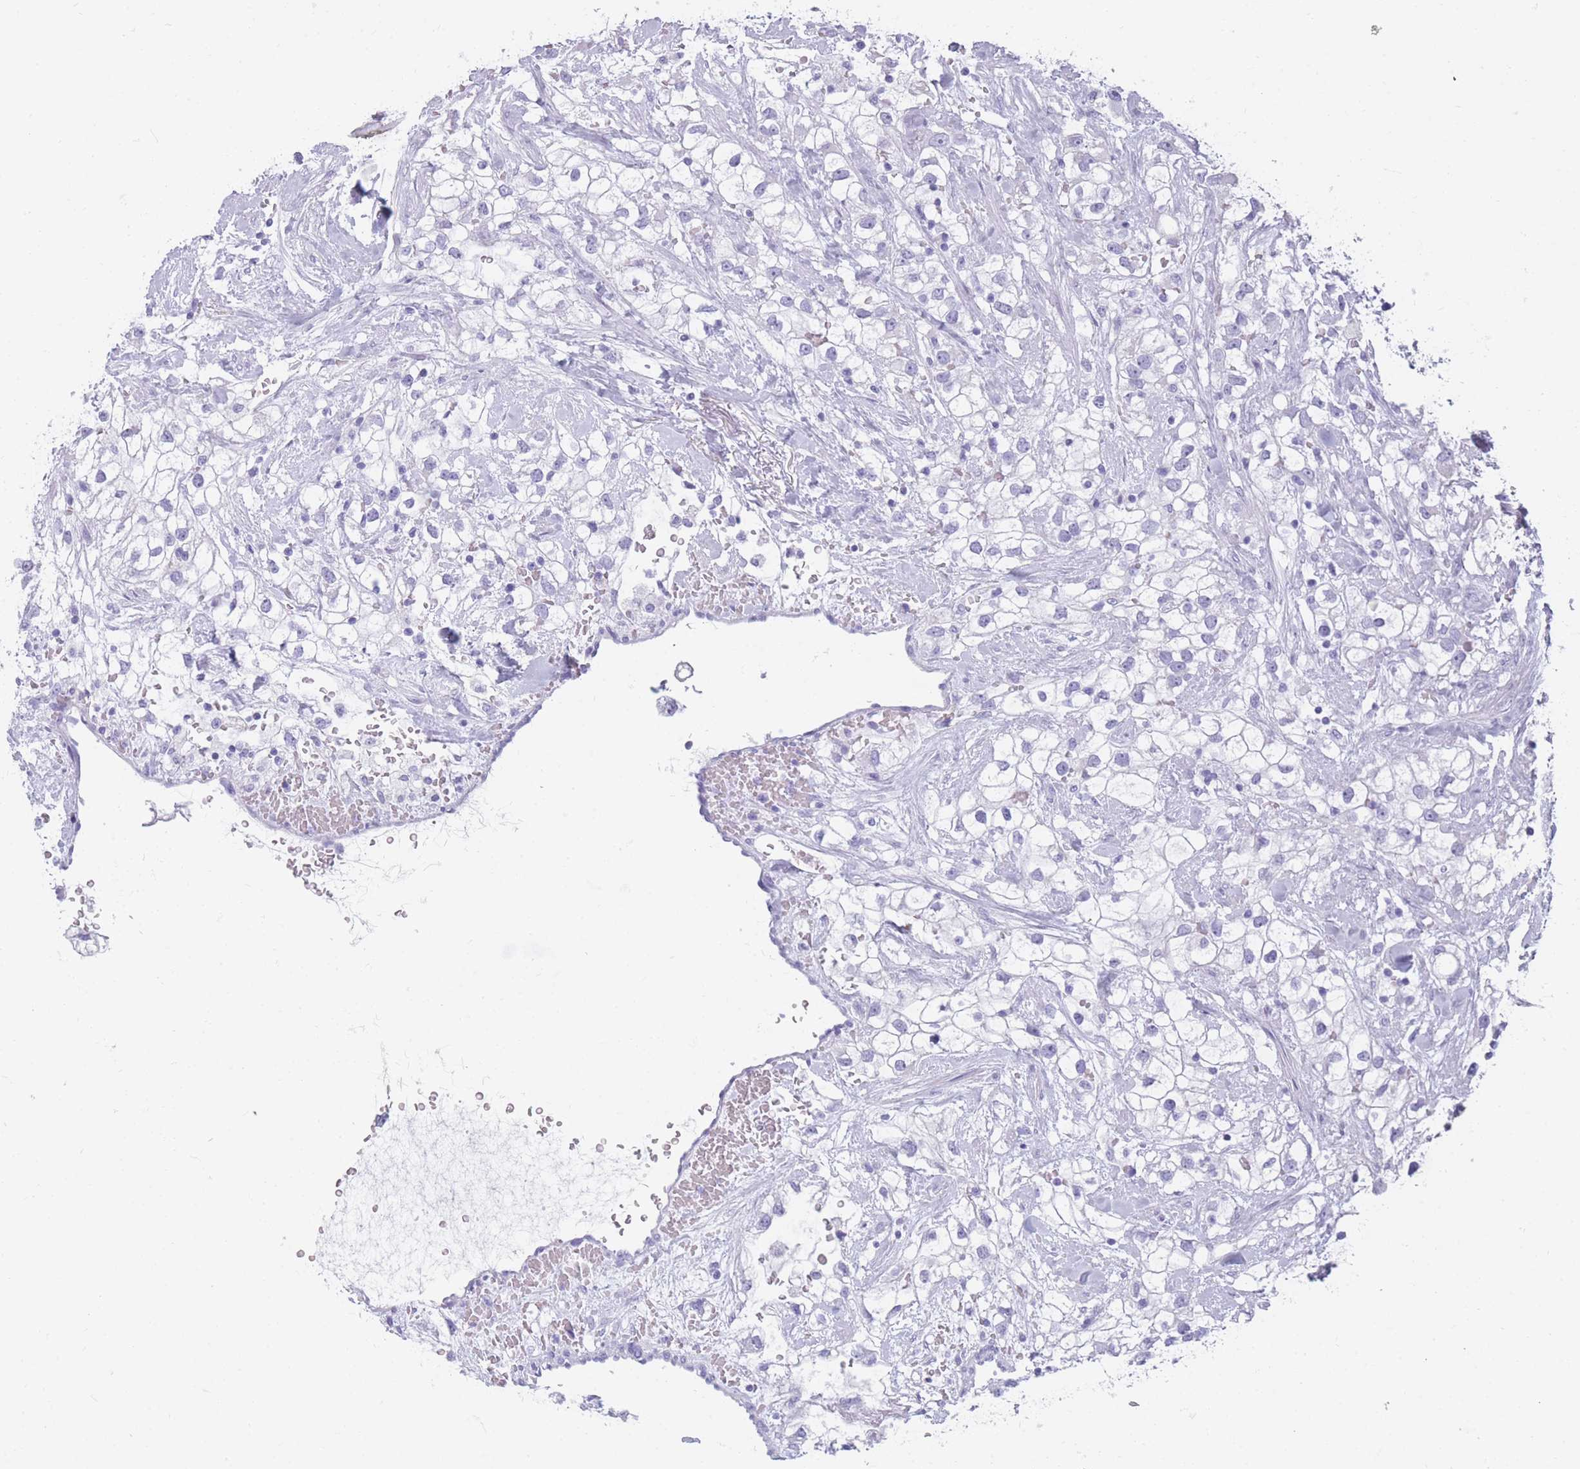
{"staining": {"intensity": "negative", "quantity": "none", "location": "none"}, "tissue": "renal cancer", "cell_type": "Tumor cells", "image_type": "cancer", "snomed": [{"axis": "morphology", "description": "Adenocarcinoma, NOS"}, {"axis": "topography", "description": "Kidney"}], "caption": "Tumor cells are negative for brown protein staining in adenocarcinoma (renal).", "gene": "TNFSF11", "patient": {"sex": "male", "age": 59}}